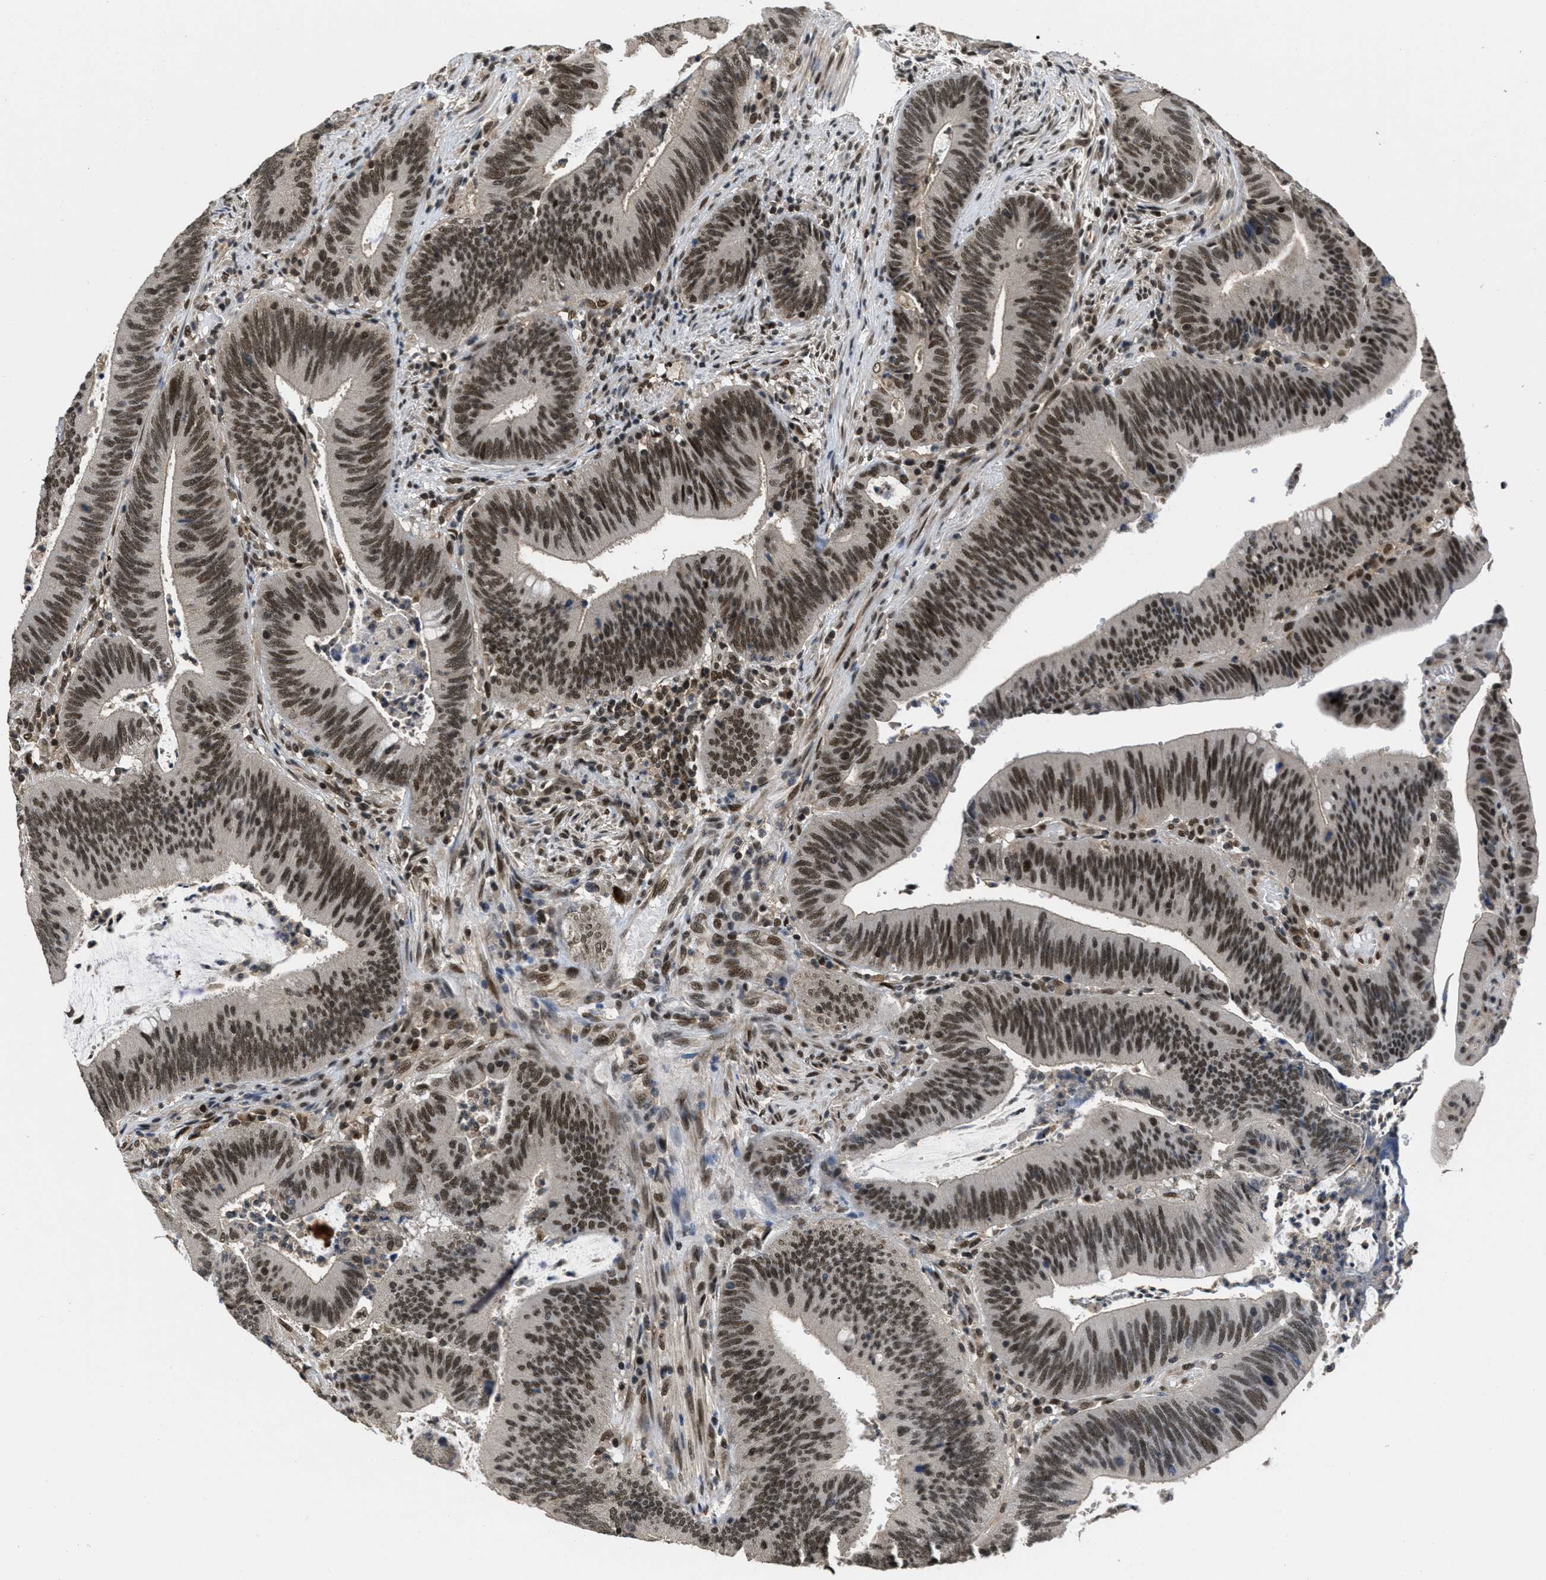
{"staining": {"intensity": "strong", "quantity": ">75%", "location": "nuclear"}, "tissue": "colorectal cancer", "cell_type": "Tumor cells", "image_type": "cancer", "snomed": [{"axis": "morphology", "description": "Normal tissue, NOS"}, {"axis": "morphology", "description": "Adenocarcinoma, NOS"}, {"axis": "topography", "description": "Rectum"}], "caption": "Tumor cells exhibit high levels of strong nuclear expression in about >75% of cells in colorectal adenocarcinoma.", "gene": "CUL4B", "patient": {"sex": "female", "age": 66}}